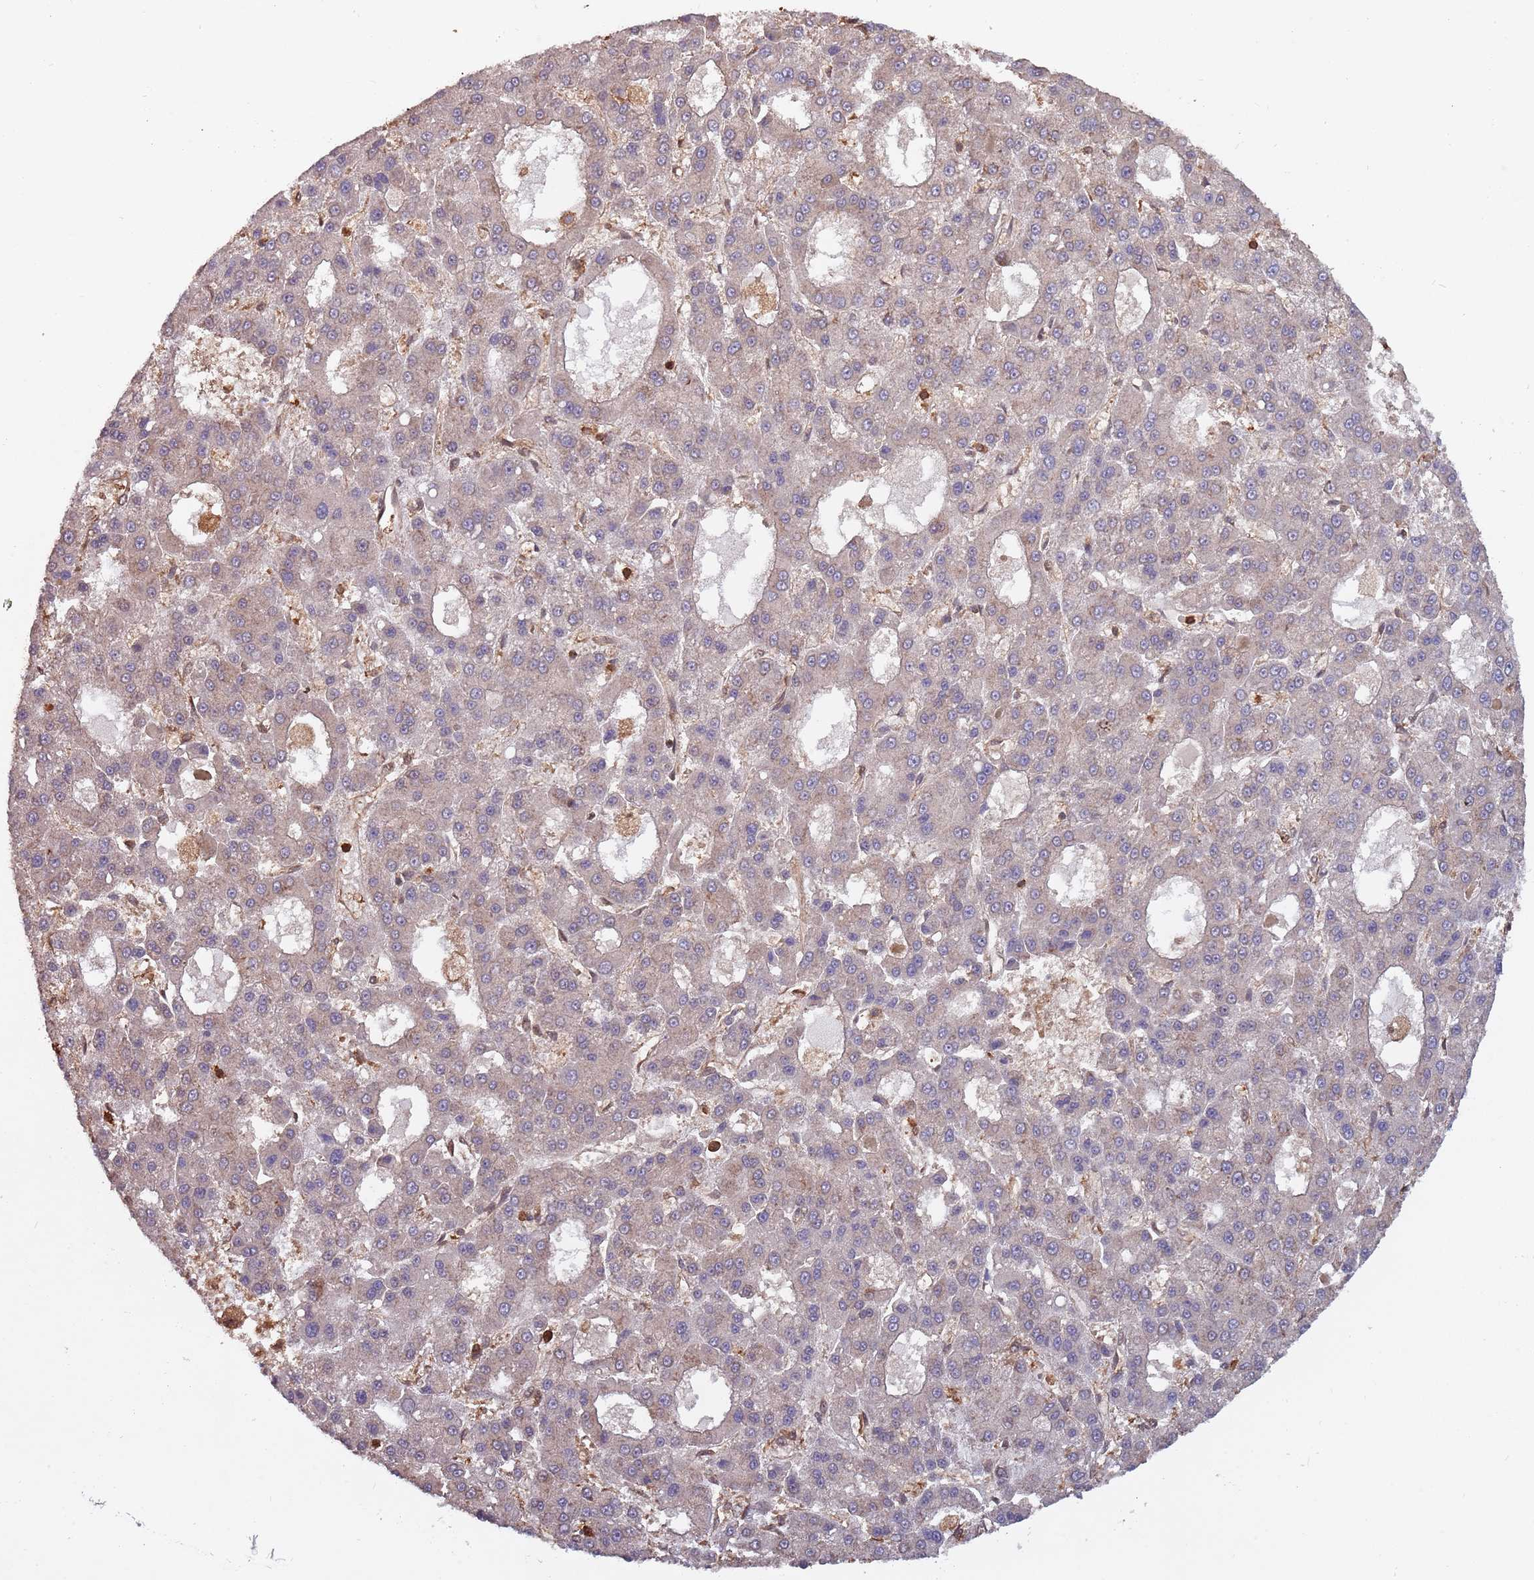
{"staining": {"intensity": "negative", "quantity": "none", "location": "none"}, "tissue": "liver cancer", "cell_type": "Tumor cells", "image_type": "cancer", "snomed": [{"axis": "morphology", "description": "Carcinoma, Hepatocellular, NOS"}, {"axis": "topography", "description": "Liver"}], "caption": "High magnification brightfield microscopy of liver hepatocellular carcinoma stained with DAB (3,3'-diaminobenzidine) (brown) and counterstained with hematoxylin (blue): tumor cells show no significant positivity. (Brightfield microscopy of DAB immunohistochemistry at high magnification).", "gene": "COG4", "patient": {"sex": "male", "age": 70}}